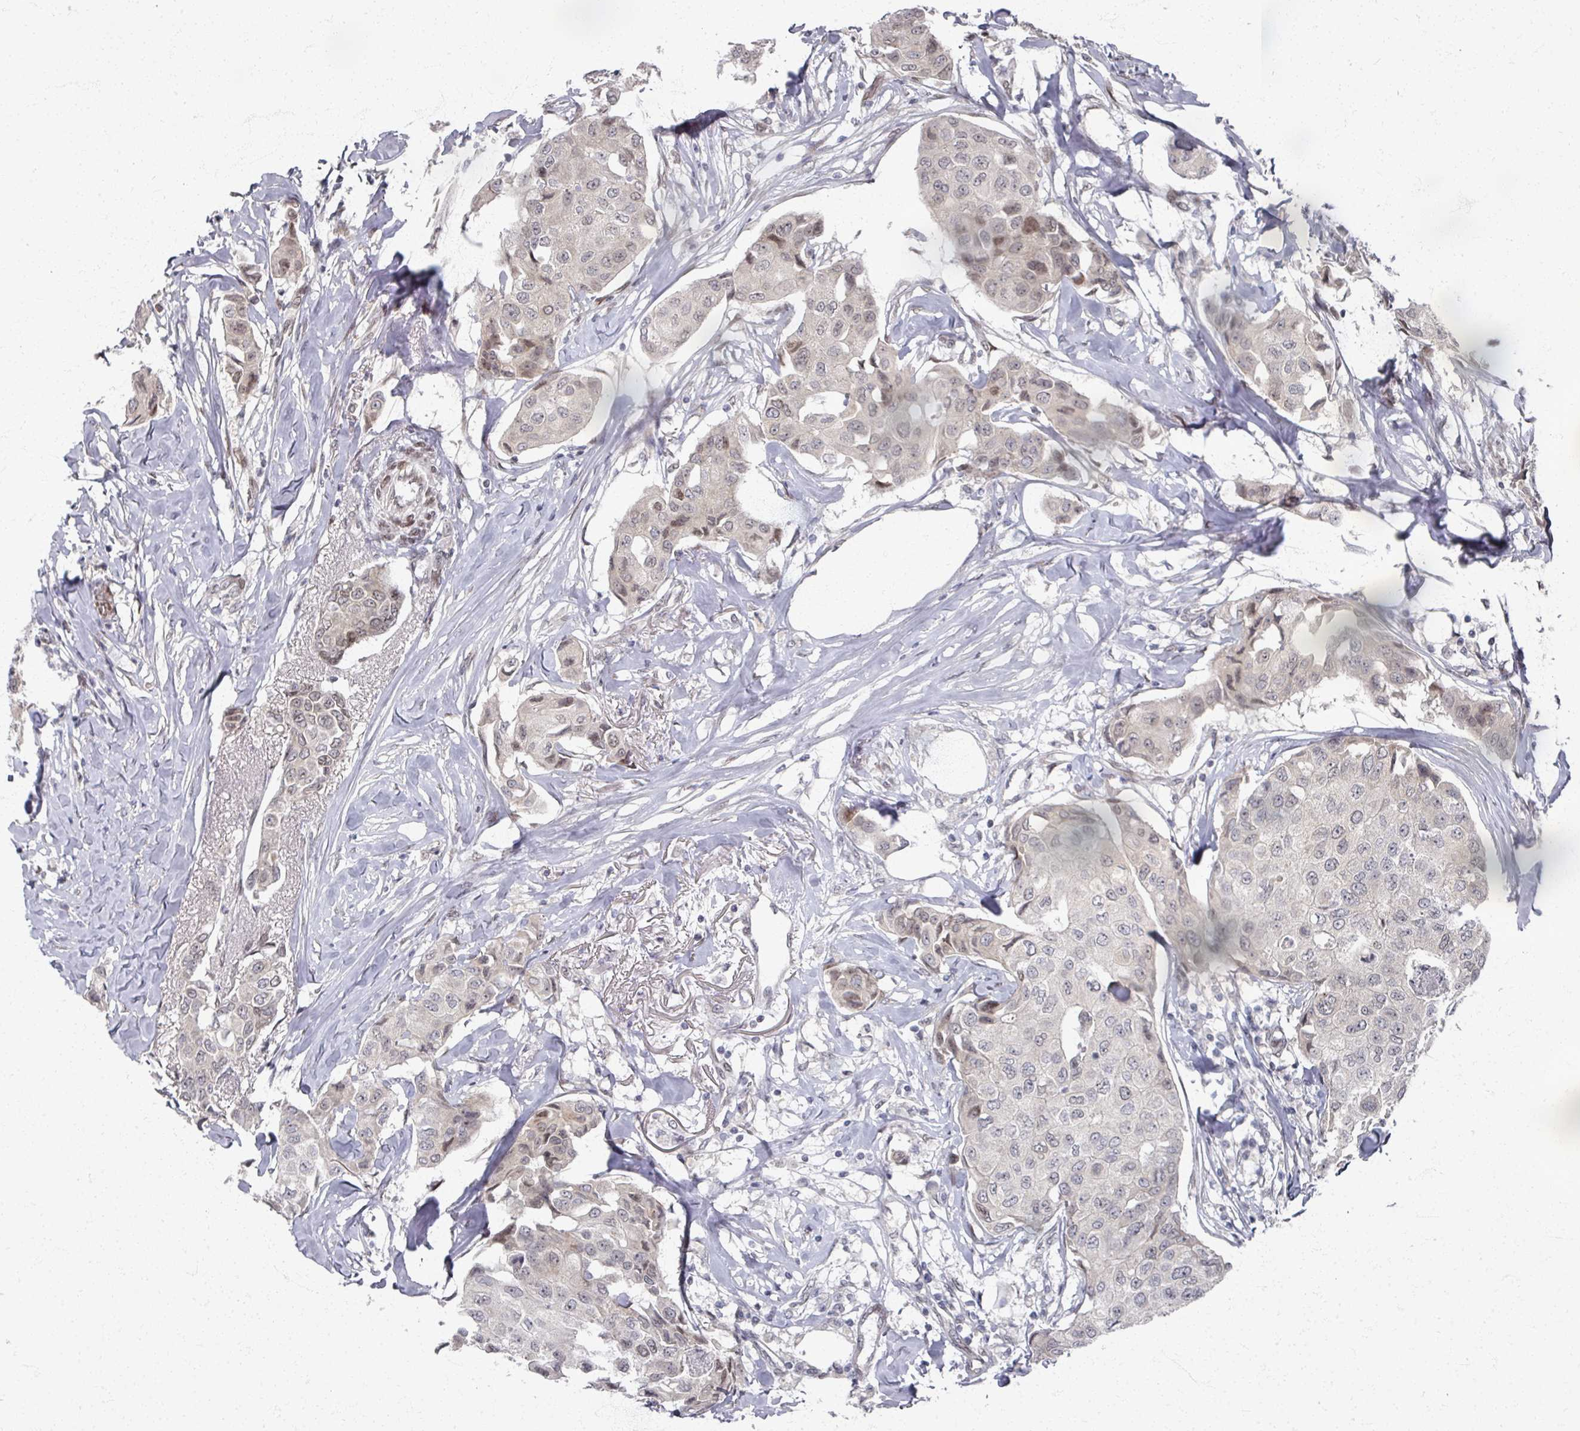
{"staining": {"intensity": "weak", "quantity": "<25%", "location": "nuclear"}, "tissue": "breast cancer", "cell_type": "Tumor cells", "image_type": "cancer", "snomed": [{"axis": "morphology", "description": "Duct carcinoma"}, {"axis": "topography", "description": "Breast"}], "caption": "Tumor cells are negative for protein expression in human breast invasive ductal carcinoma. (DAB (3,3'-diaminobenzidine) immunohistochemistry (IHC) with hematoxylin counter stain).", "gene": "PSKH1", "patient": {"sex": "female", "age": 80}}